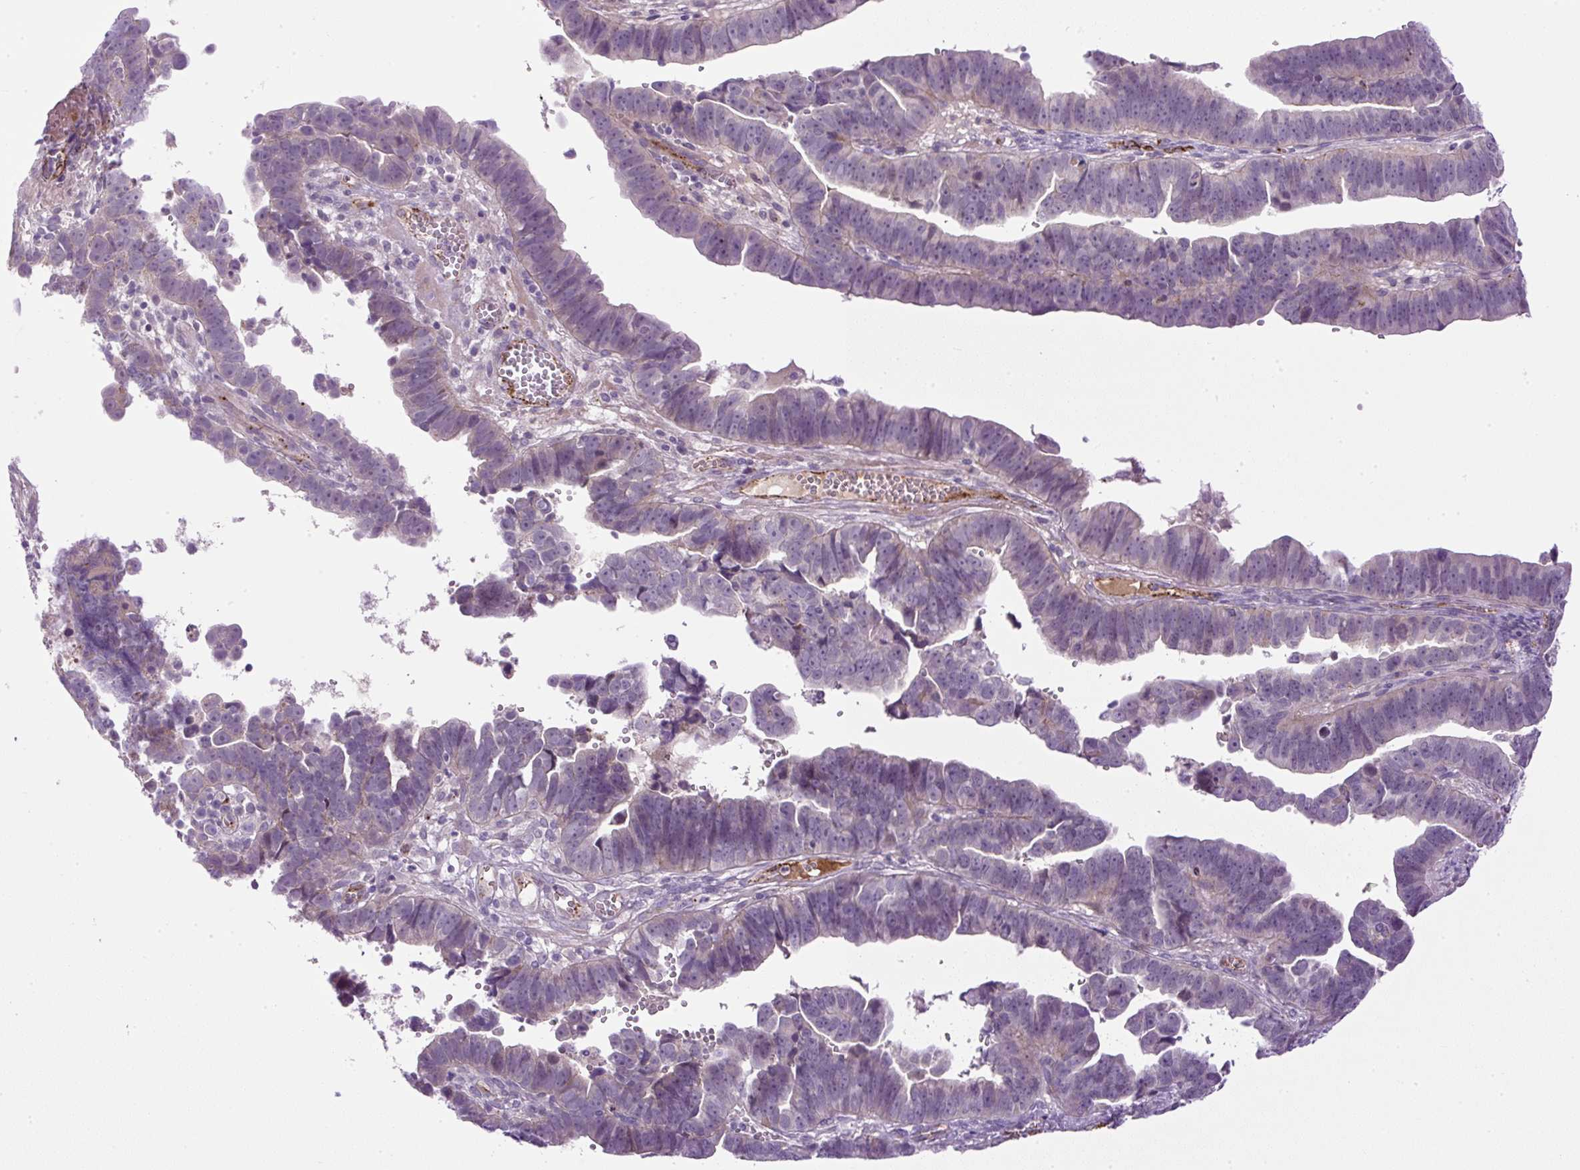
{"staining": {"intensity": "negative", "quantity": "none", "location": "none"}, "tissue": "endometrial cancer", "cell_type": "Tumor cells", "image_type": "cancer", "snomed": [{"axis": "morphology", "description": "Adenocarcinoma, NOS"}, {"axis": "topography", "description": "Endometrium"}], "caption": "DAB (3,3'-diaminobenzidine) immunohistochemical staining of human endometrial cancer displays no significant staining in tumor cells.", "gene": "LEFTY2", "patient": {"sex": "female", "age": 75}}